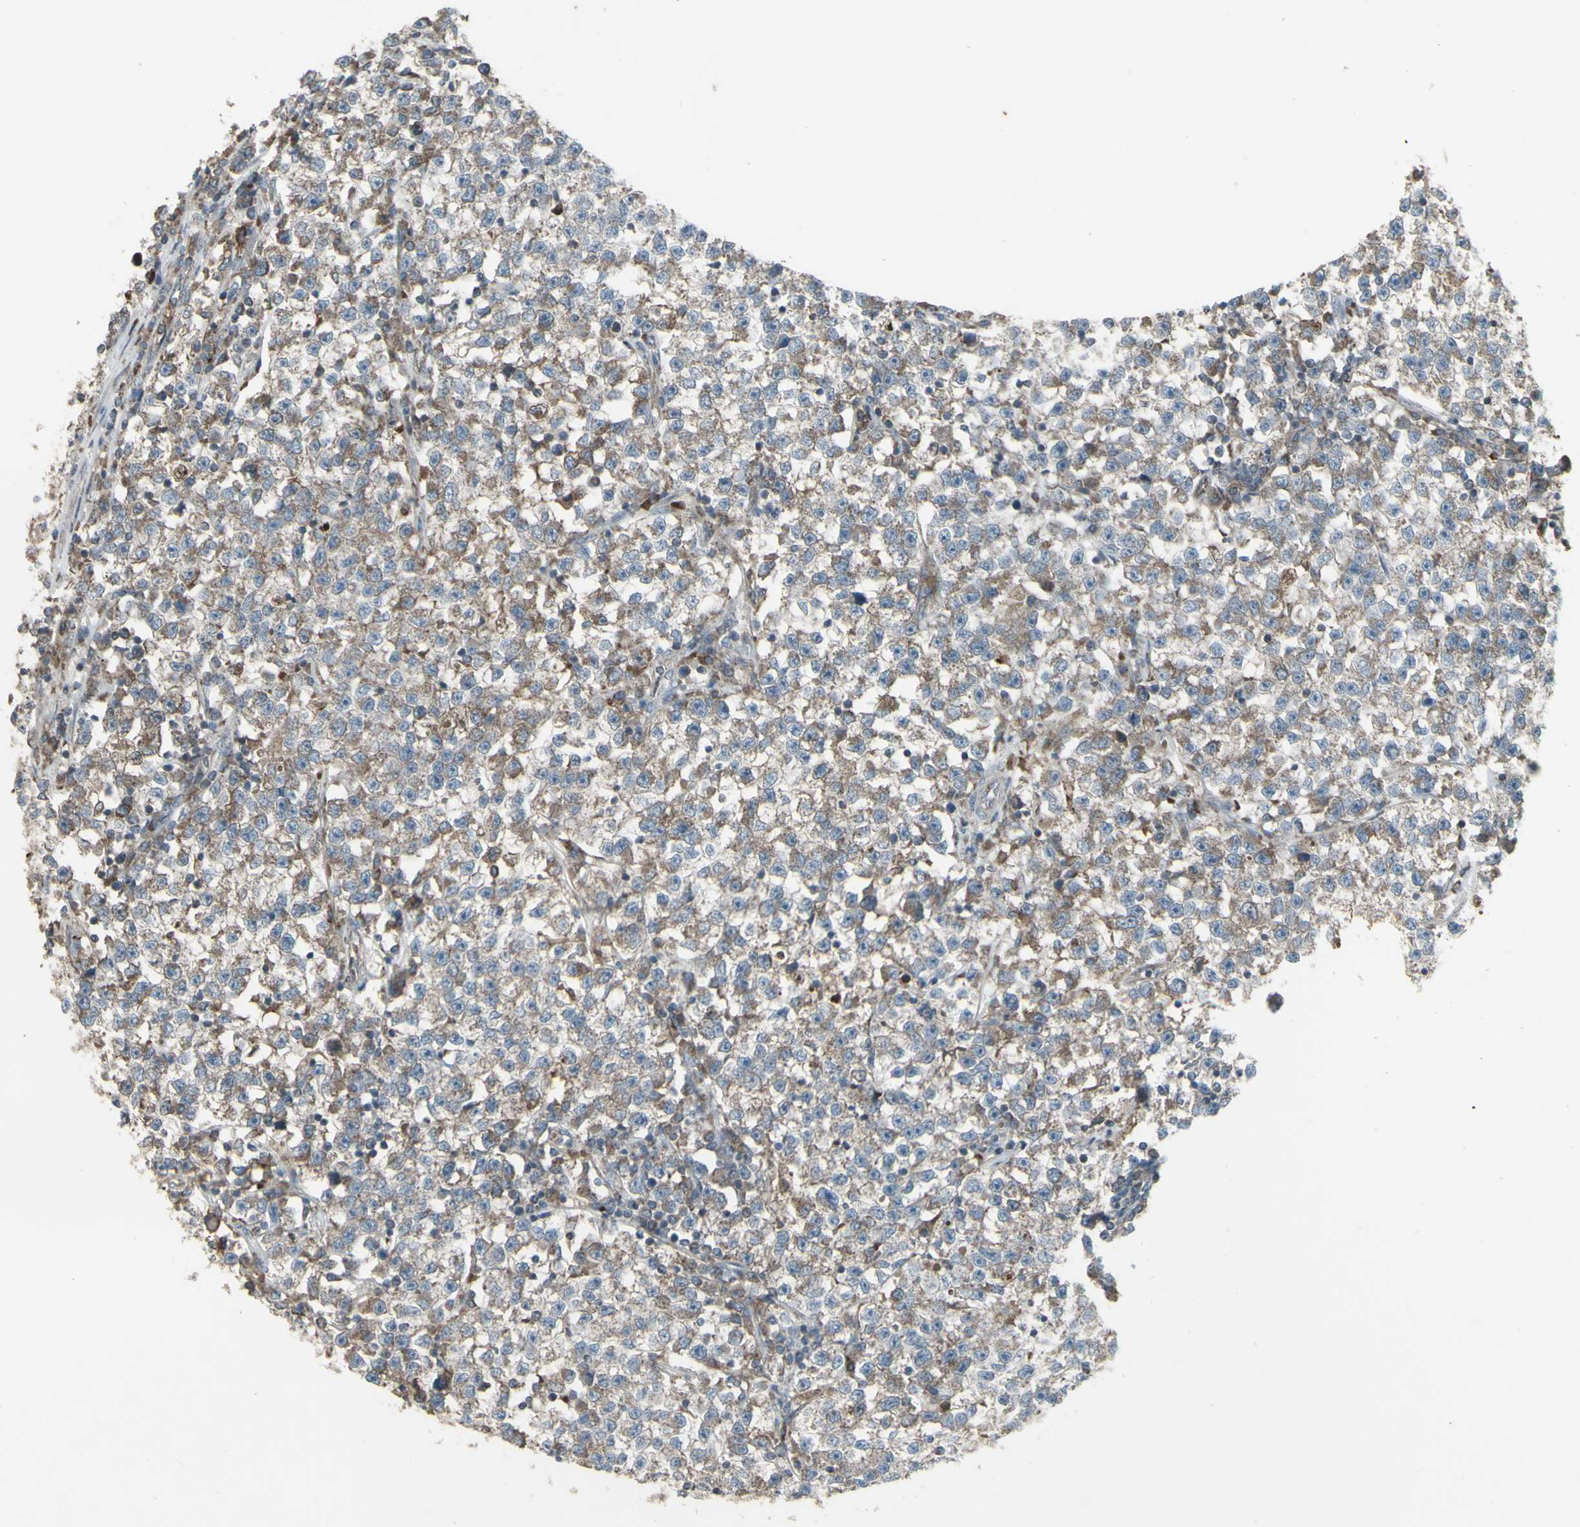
{"staining": {"intensity": "weak", "quantity": ">75%", "location": "cytoplasmic/membranous"}, "tissue": "testis cancer", "cell_type": "Tumor cells", "image_type": "cancer", "snomed": [{"axis": "morphology", "description": "Seminoma, NOS"}, {"axis": "topography", "description": "Testis"}], "caption": "Immunohistochemistry (DAB) staining of human seminoma (testis) demonstrates weak cytoplasmic/membranous protein positivity in about >75% of tumor cells. (IHC, brightfield microscopy, high magnification).", "gene": "SHC1", "patient": {"sex": "male", "age": 22}}